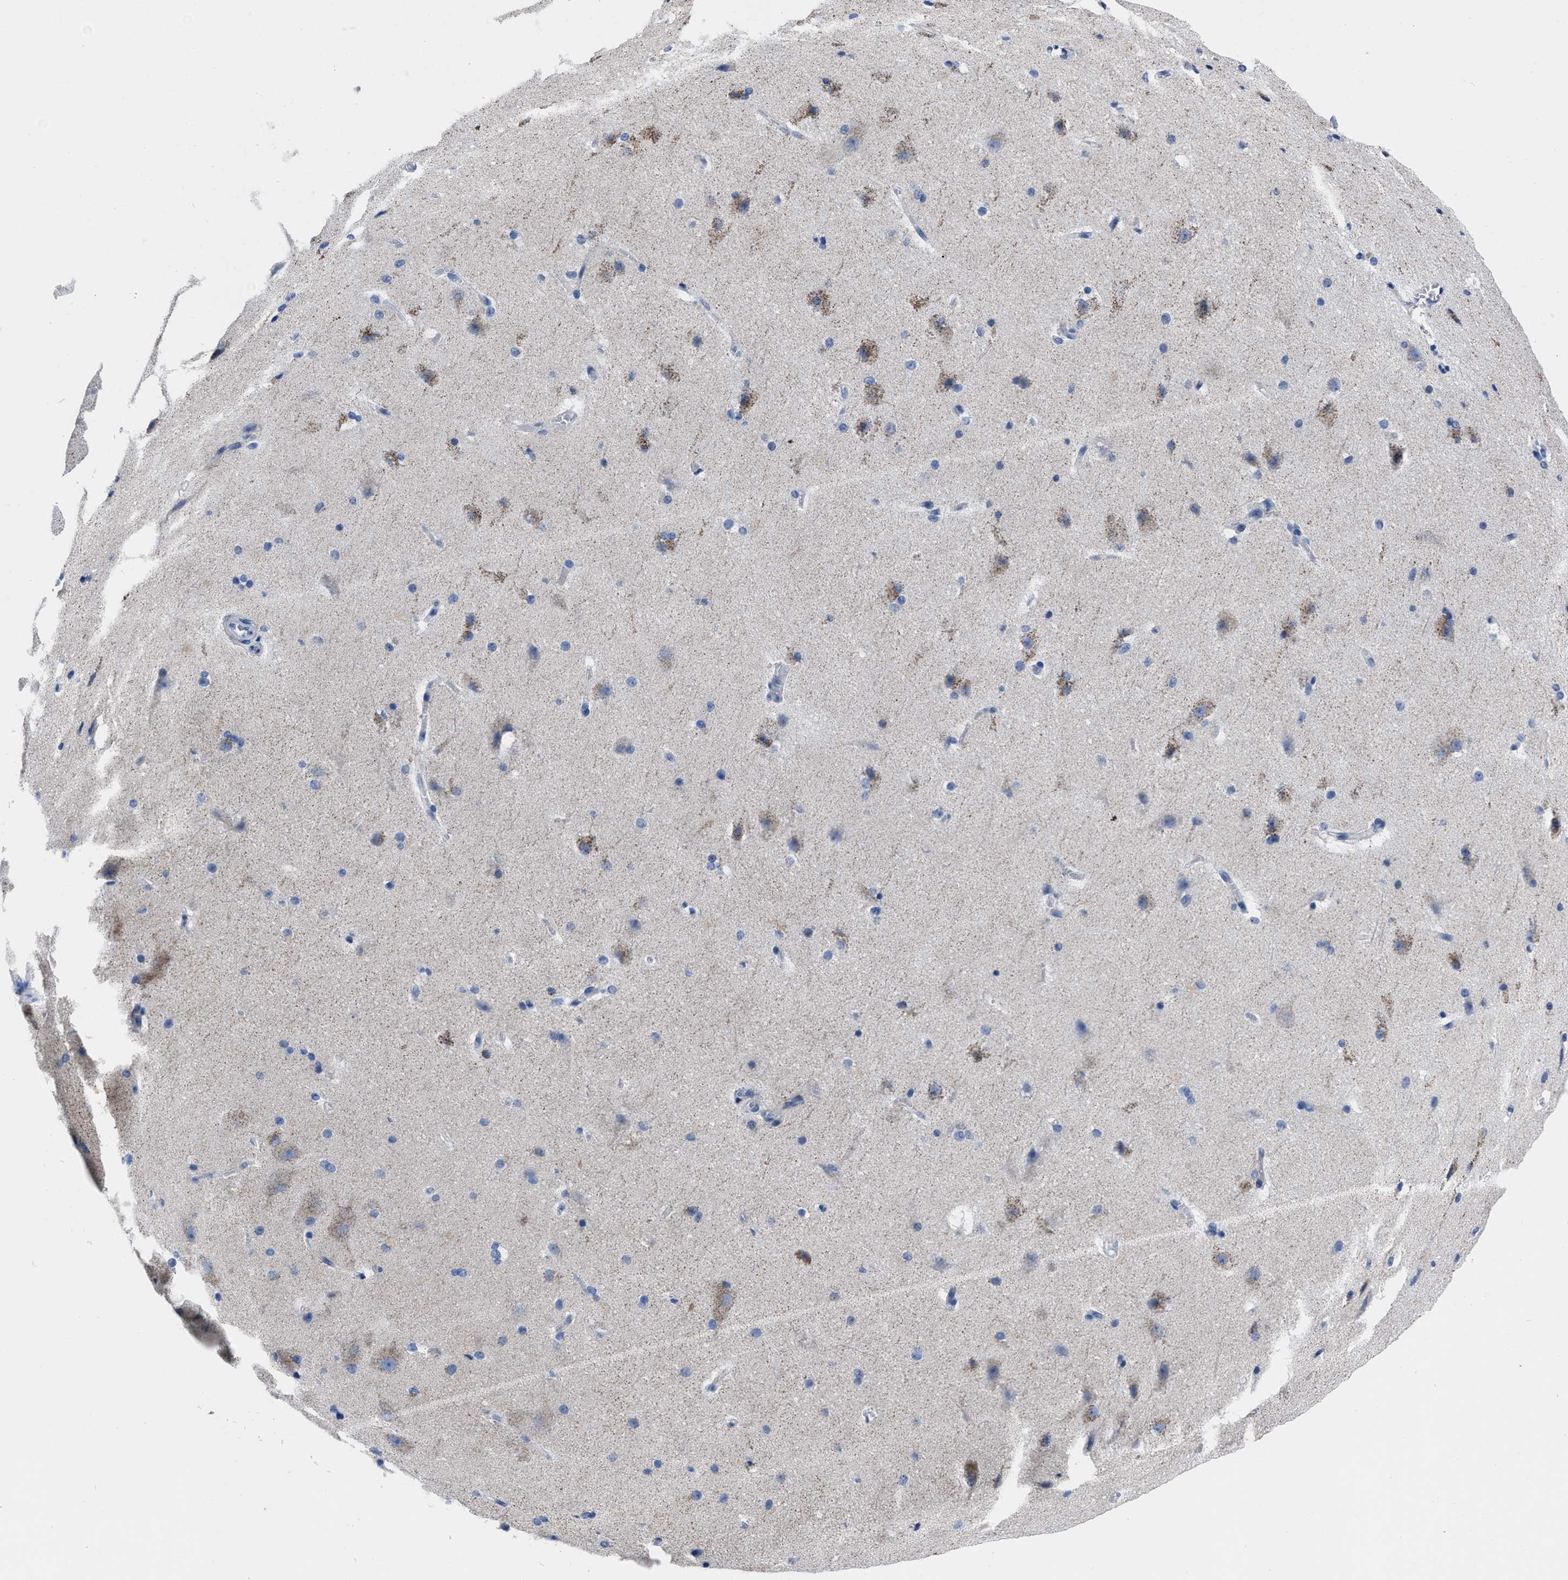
{"staining": {"intensity": "negative", "quantity": "none", "location": "none"}, "tissue": "cerebral cortex", "cell_type": "Endothelial cells", "image_type": "normal", "snomed": [{"axis": "morphology", "description": "Normal tissue, NOS"}, {"axis": "topography", "description": "Cerebral cortex"}, {"axis": "topography", "description": "Hippocampus"}], "caption": "Immunohistochemistry of normal cerebral cortex displays no positivity in endothelial cells.", "gene": "MOV10L1", "patient": {"sex": "female", "age": 19}}